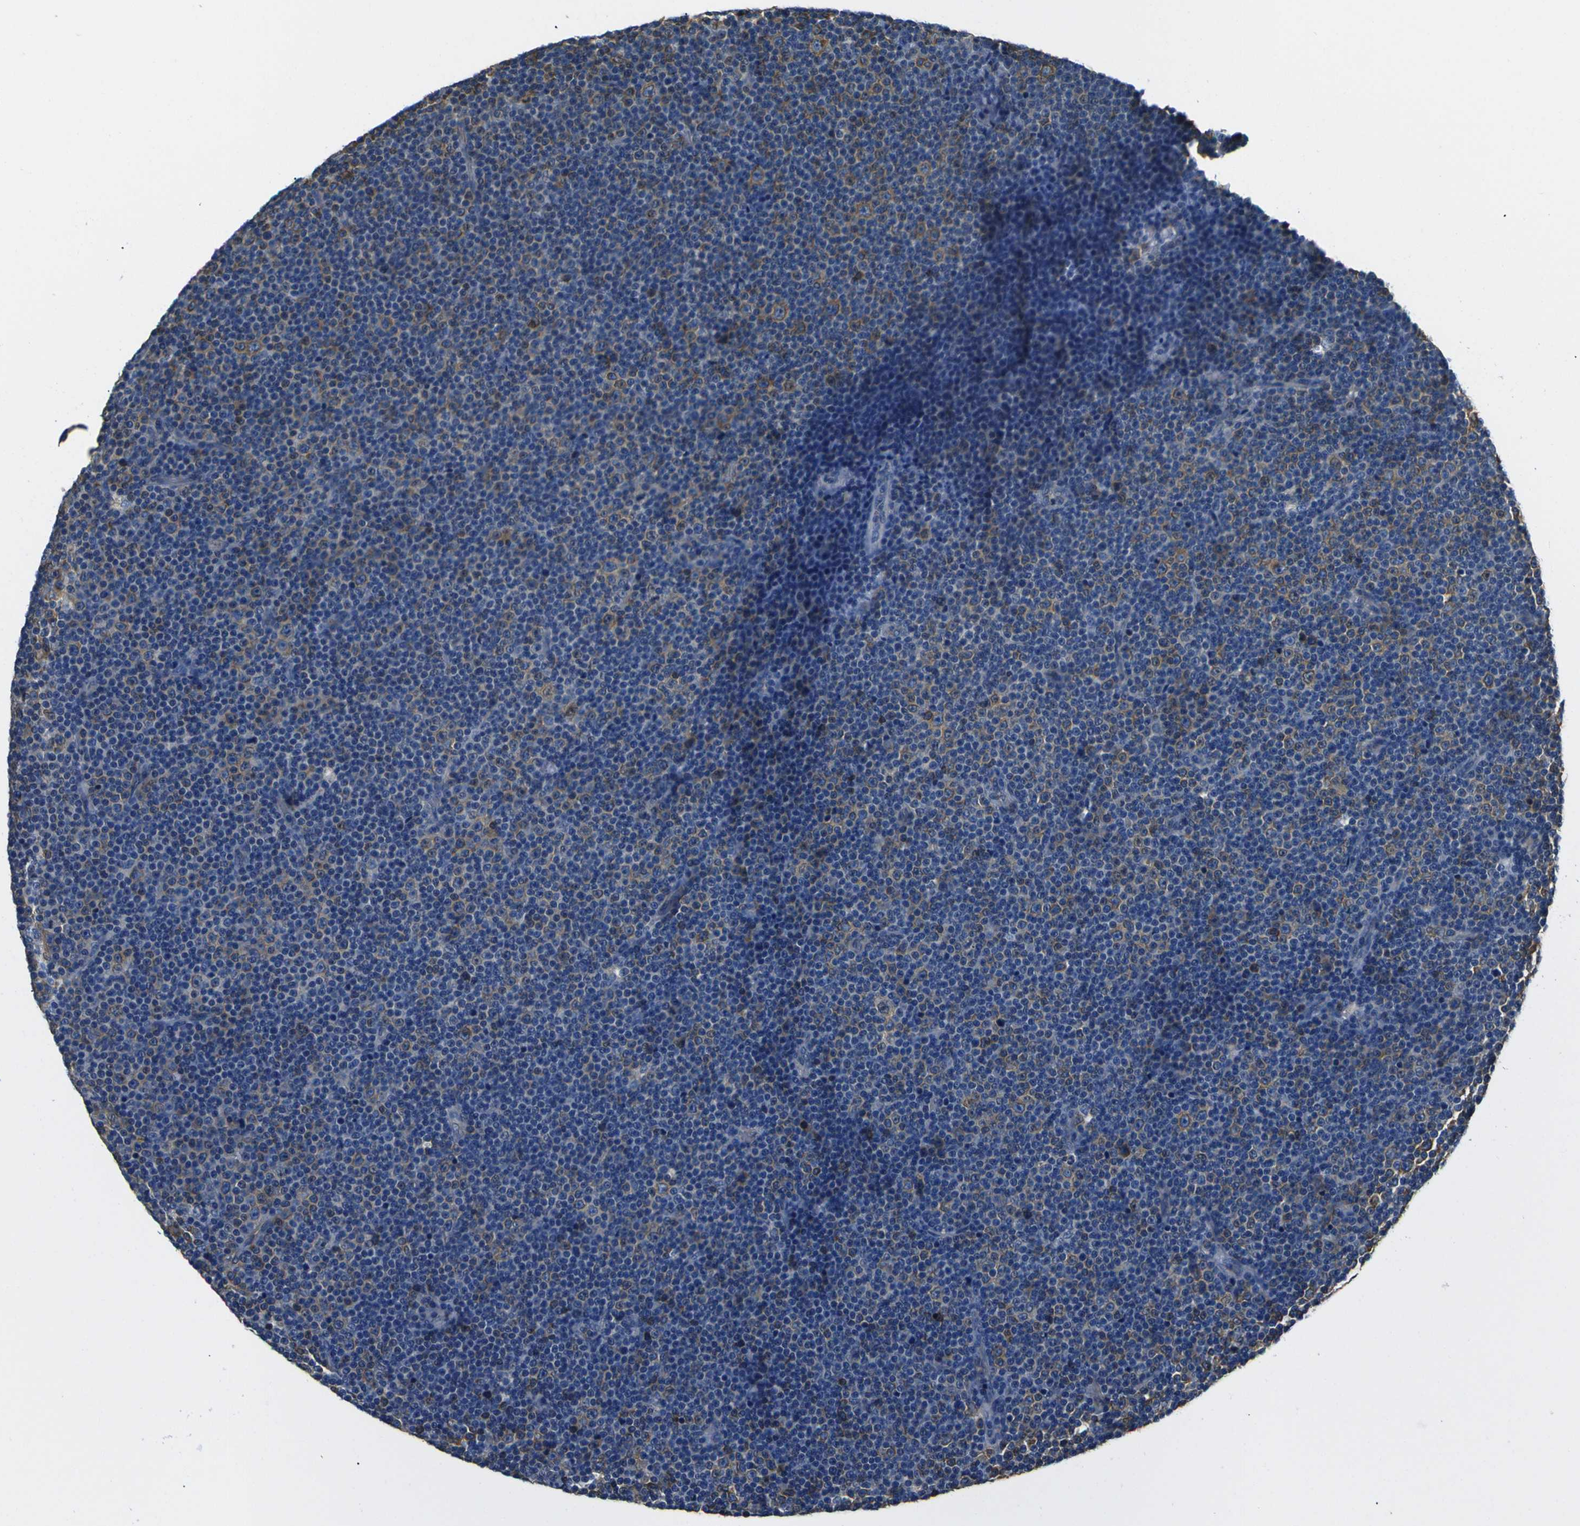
{"staining": {"intensity": "weak", "quantity": "25%-75%", "location": "cytoplasmic/membranous"}, "tissue": "lymphoma", "cell_type": "Tumor cells", "image_type": "cancer", "snomed": [{"axis": "morphology", "description": "Malignant lymphoma, non-Hodgkin's type, Low grade"}, {"axis": "topography", "description": "Lymph node"}], "caption": "Brown immunohistochemical staining in malignant lymphoma, non-Hodgkin's type (low-grade) reveals weak cytoplasmic/membranous positivity in approximately 25%-75% of tumor cells.", "gene": "TUBB", "patient": {"sex": "female", "age": 67}}